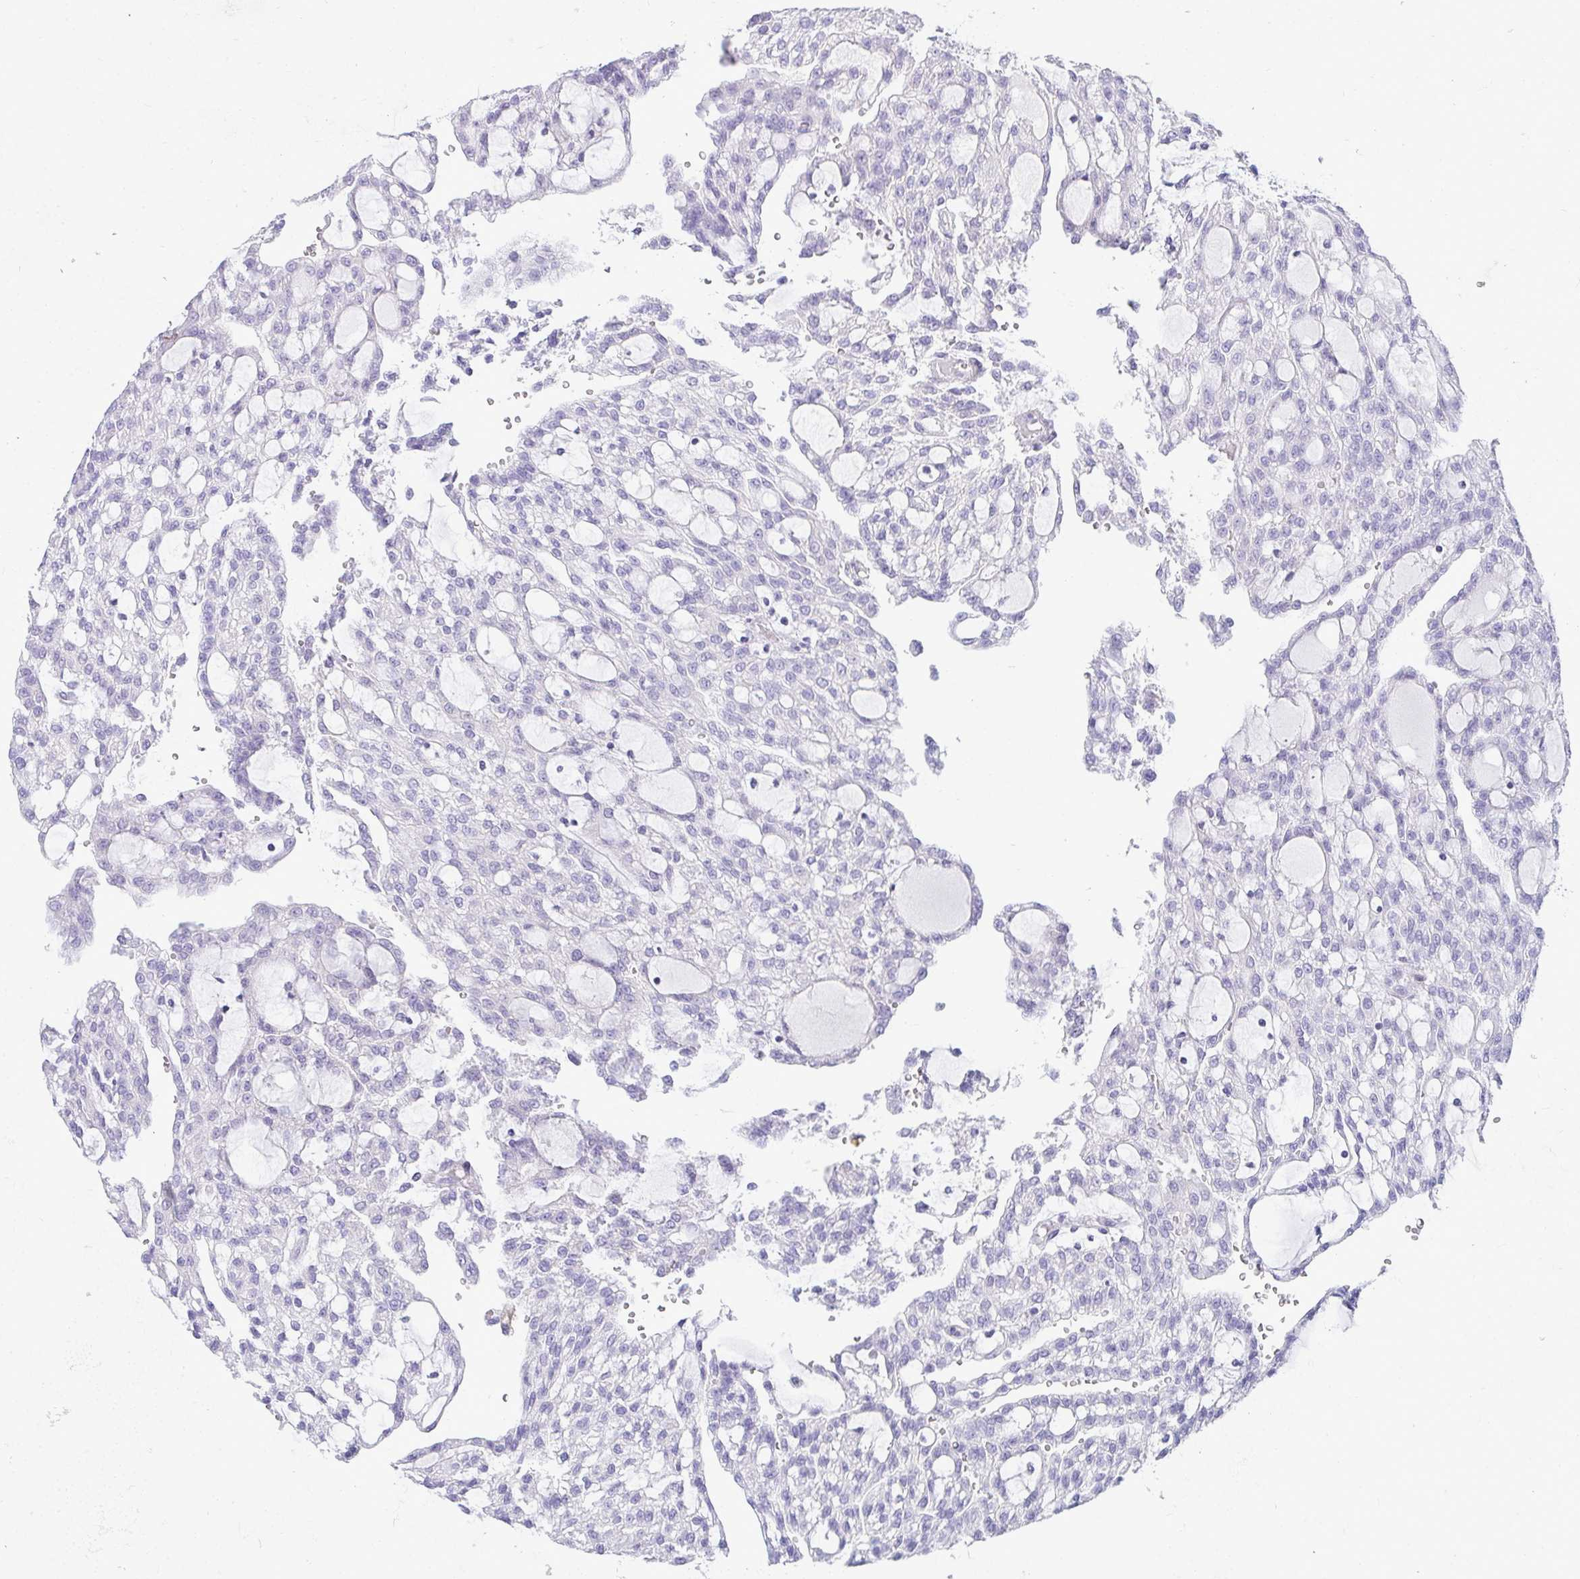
{"staining": {"intensity": "negative", "quantity": "none", "location": "none"}, "tissue": "renal cancer", "cell_type": "Tumor cells", "image_type": "cancer", "snomed": [{"axis": "morphology", "description": "Adenocarcinoma, NOS"}, {"axis": "topography", "description": "Kidney"}], "caption": "Immunohistochemistry image of renal cancer (adenocarcinoma) stained for a protein (brown), which displays no expression in tumor cells.", "gene": "HSPB6", "patient": {"sex": "male", "age": 63}}